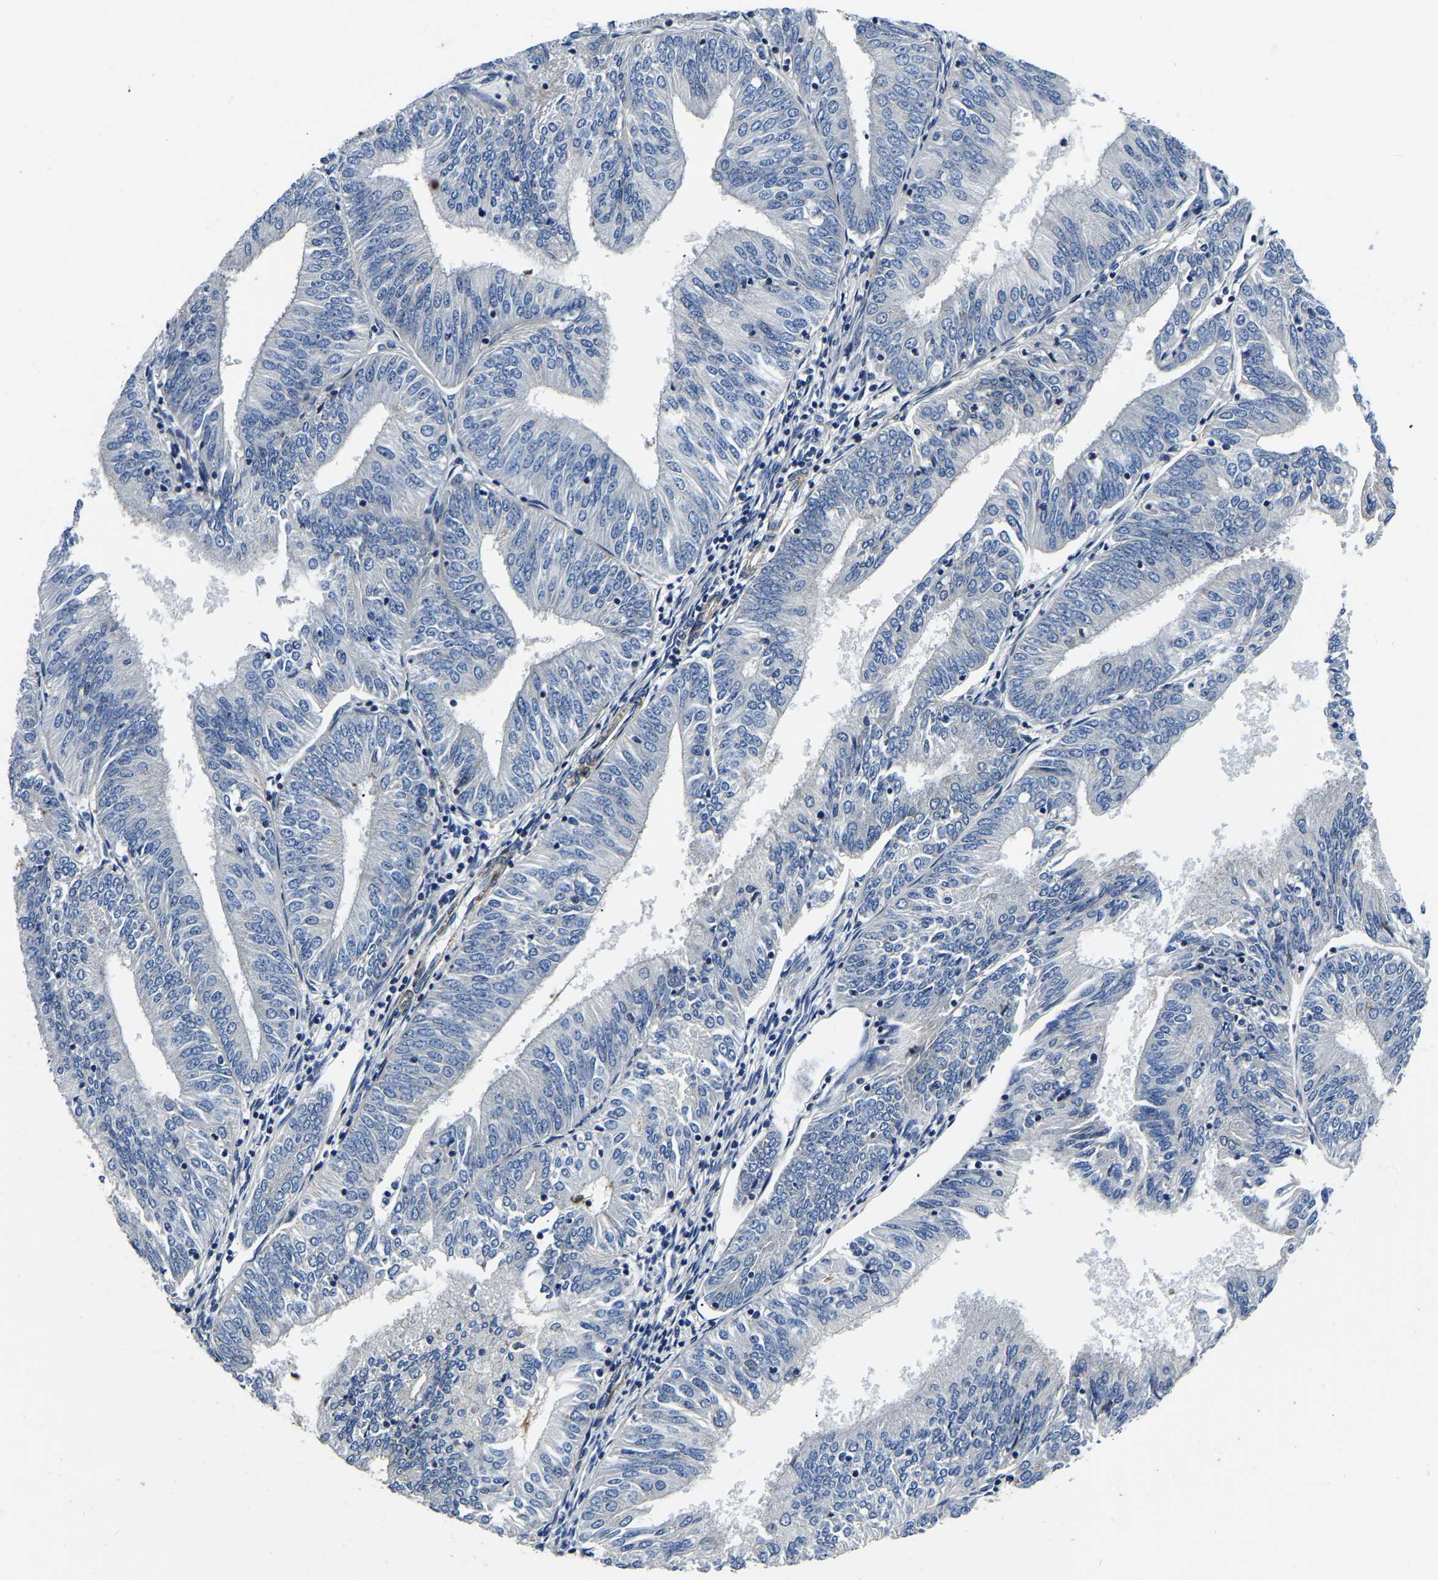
{"staining": {"intensity": "negative", "quantity": "none", "location": "none"}, "tissue": "endometrial cancer", "cell_type": "Tumor cells", "image_type": "cancer", "snomed": [{"axis": "morphology", "description": "Adenocarcinoma, NOS"}, {"axis": "topography", "description": "Endometrium"}], "caption": "IHC micrograph of endometrial cancer (adenocarcinoma) stained for a protein (brown), which demonstrates no positivity in tumor cells.", "gene": "KCTD17", "patient": {"sex": "female", "age": 58}}